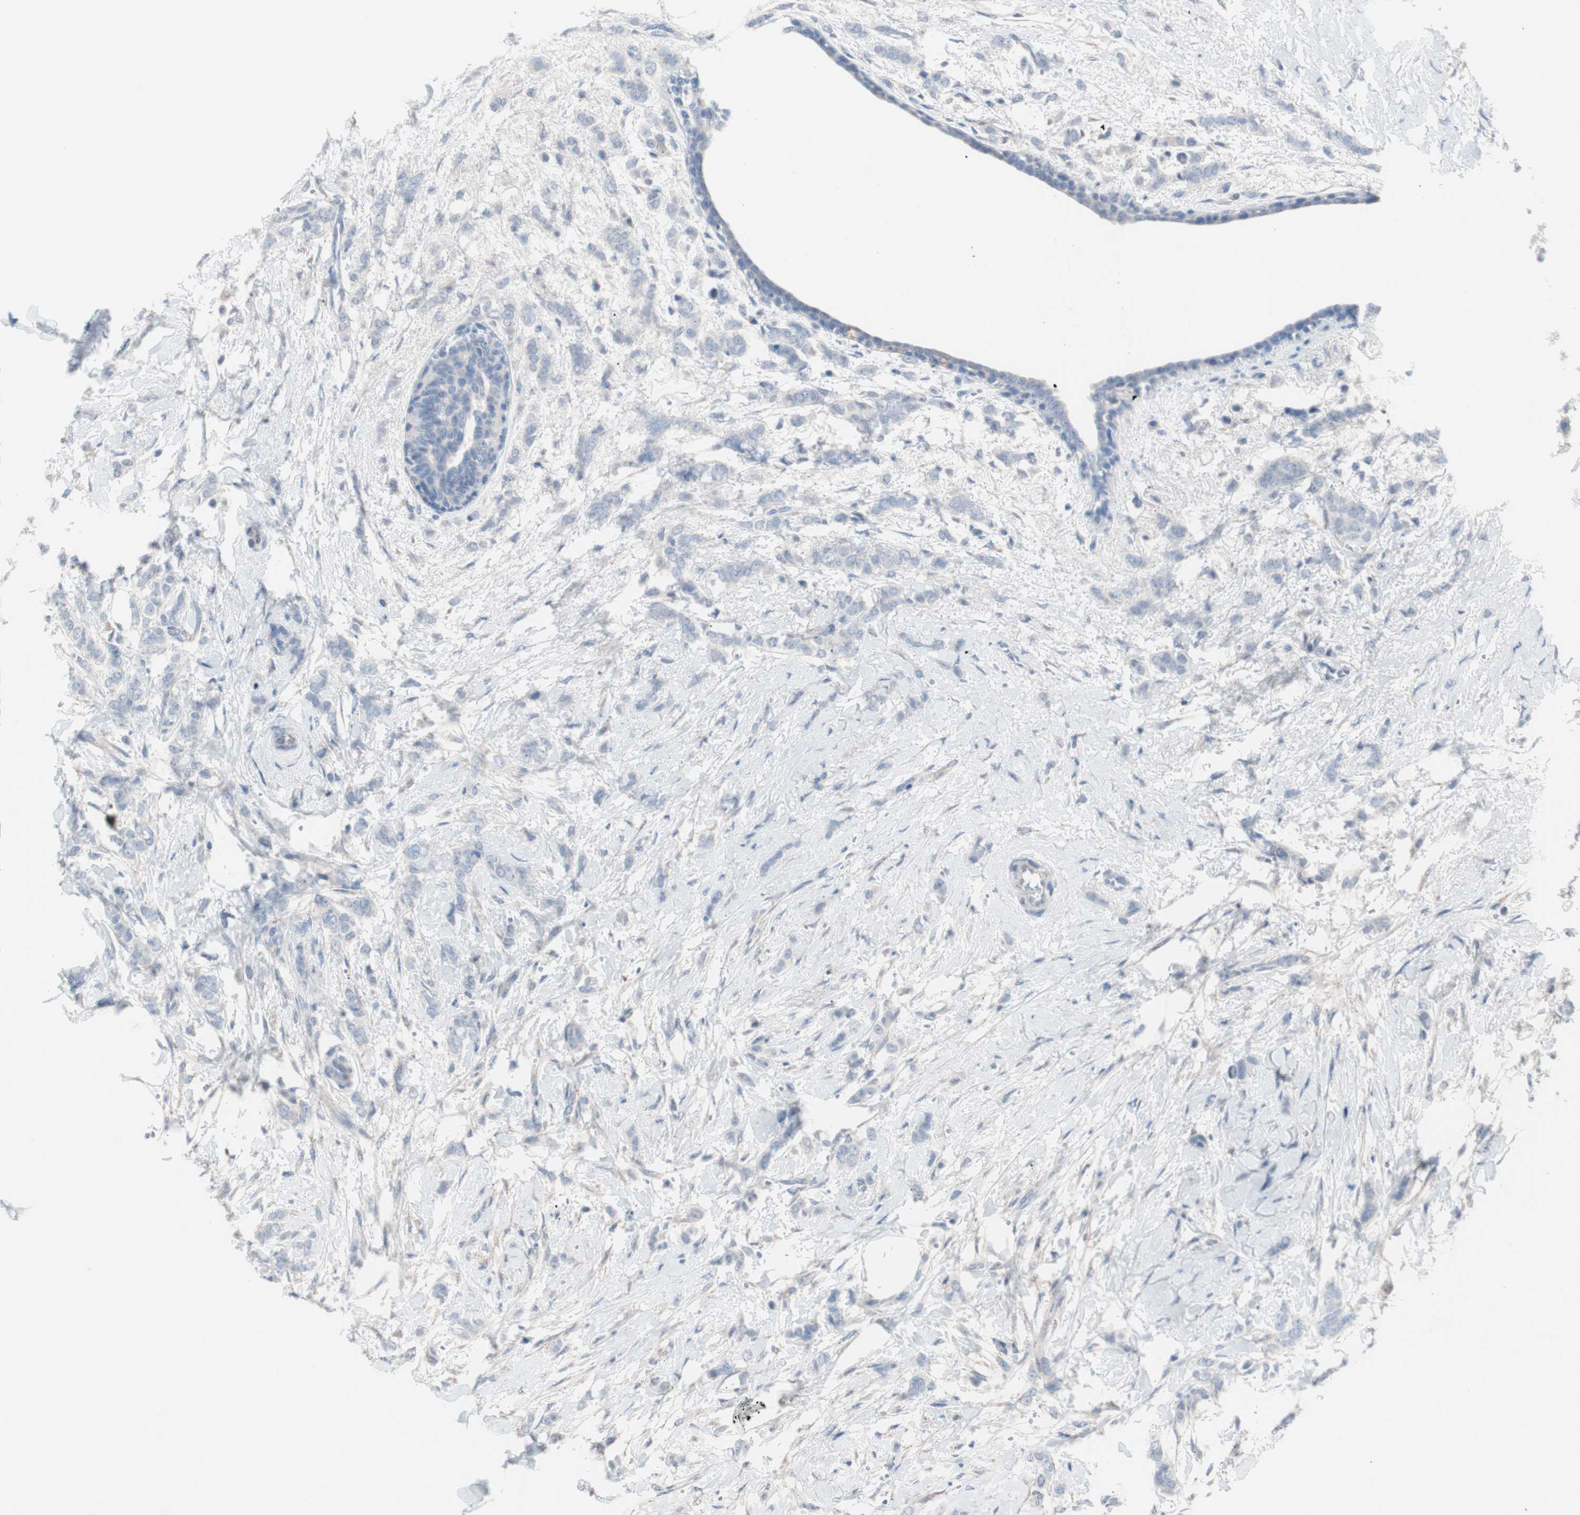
{"staining": {"intensity": "negative", "quantity": "none", "location": "none"}, "tissue": "breast cancer", "cell_type": "Tumor cells", "image_type": "cancer", "snomed": [{"axis": "morphology", "description": "Lobular carcinoma, in situ"}, {"axis": "morphology", "description": "Lobular carcinoma"}, {"axis": "topography", "description": "Breast"}], "caption": "The immunohistochemistry (IHC) image has no significant positivity in tumor cells of breast cancer tissue. The staining was performed using DAB (3,3'-diaminobenzidine) to visualize the protein expression in brown, while the nuclei were stained in blue with hematoxylin (Magnification: 20x).", "gene": "ULBP1", "patient": {"sex": "female", "age": 41}}